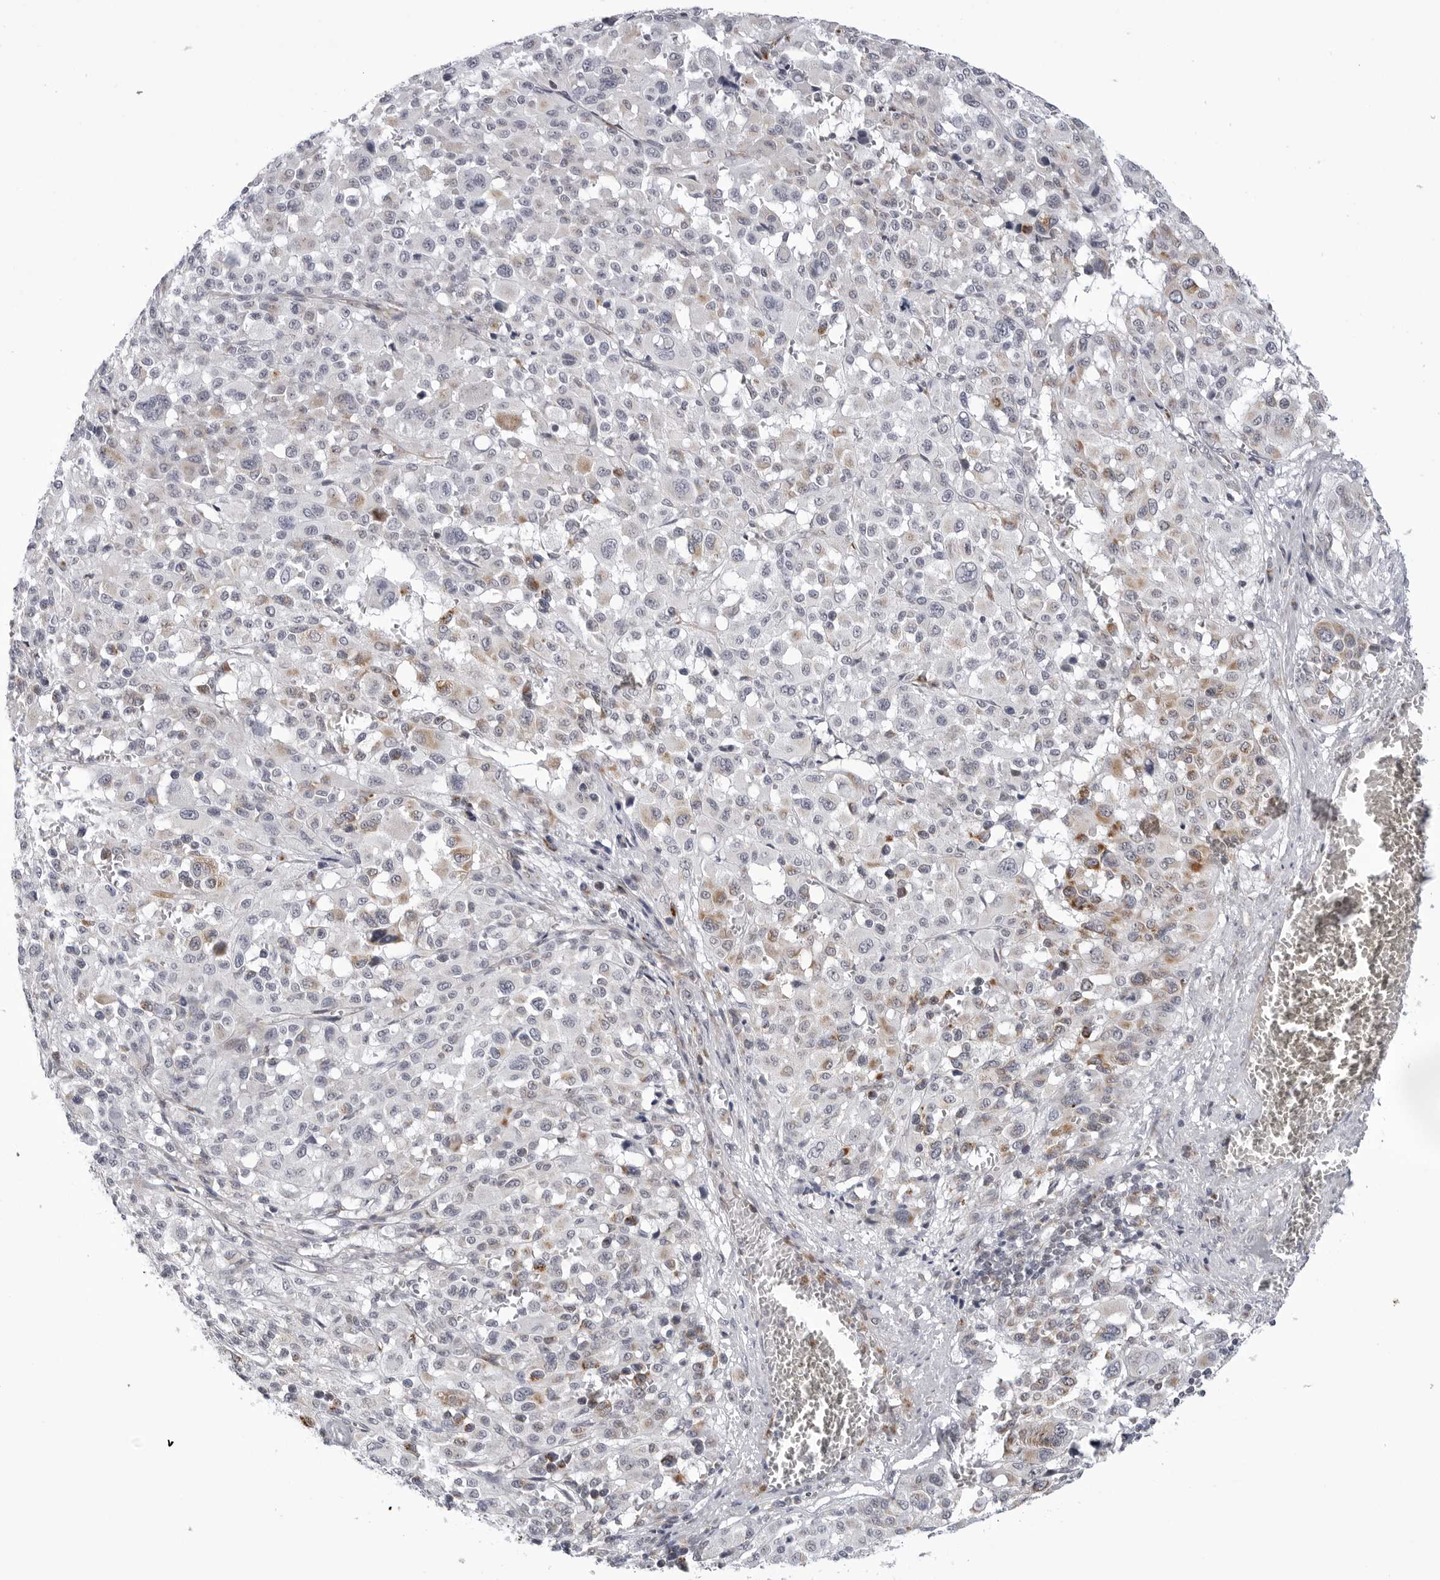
{"staining": {"intensity": "moderate", "quantity": "25%-75%", "location": "cytoplasmic/membranous"}, "tissue": "melanoma", "cell_type": "Tumor cells", "image_type": "cancer", "snomed": [{"axis": "morphology", "description": "Malignant melanoma, Metastatic site"}, {"axis": "topography", "description": "Skin"}], "caption": "Protein analysis of melanoma tissue exhibits moderate cytoplasmic/membranous staining in approximately 25%-75% of tumor cells. (Stains: DAB (3,3'-diaminobenzidine) in brown, nuclei in blue, Microscopy: brightfield microscopy at high magnification).", "gene": "CDK20", "patient": {"sex": "female", "age": 74}}